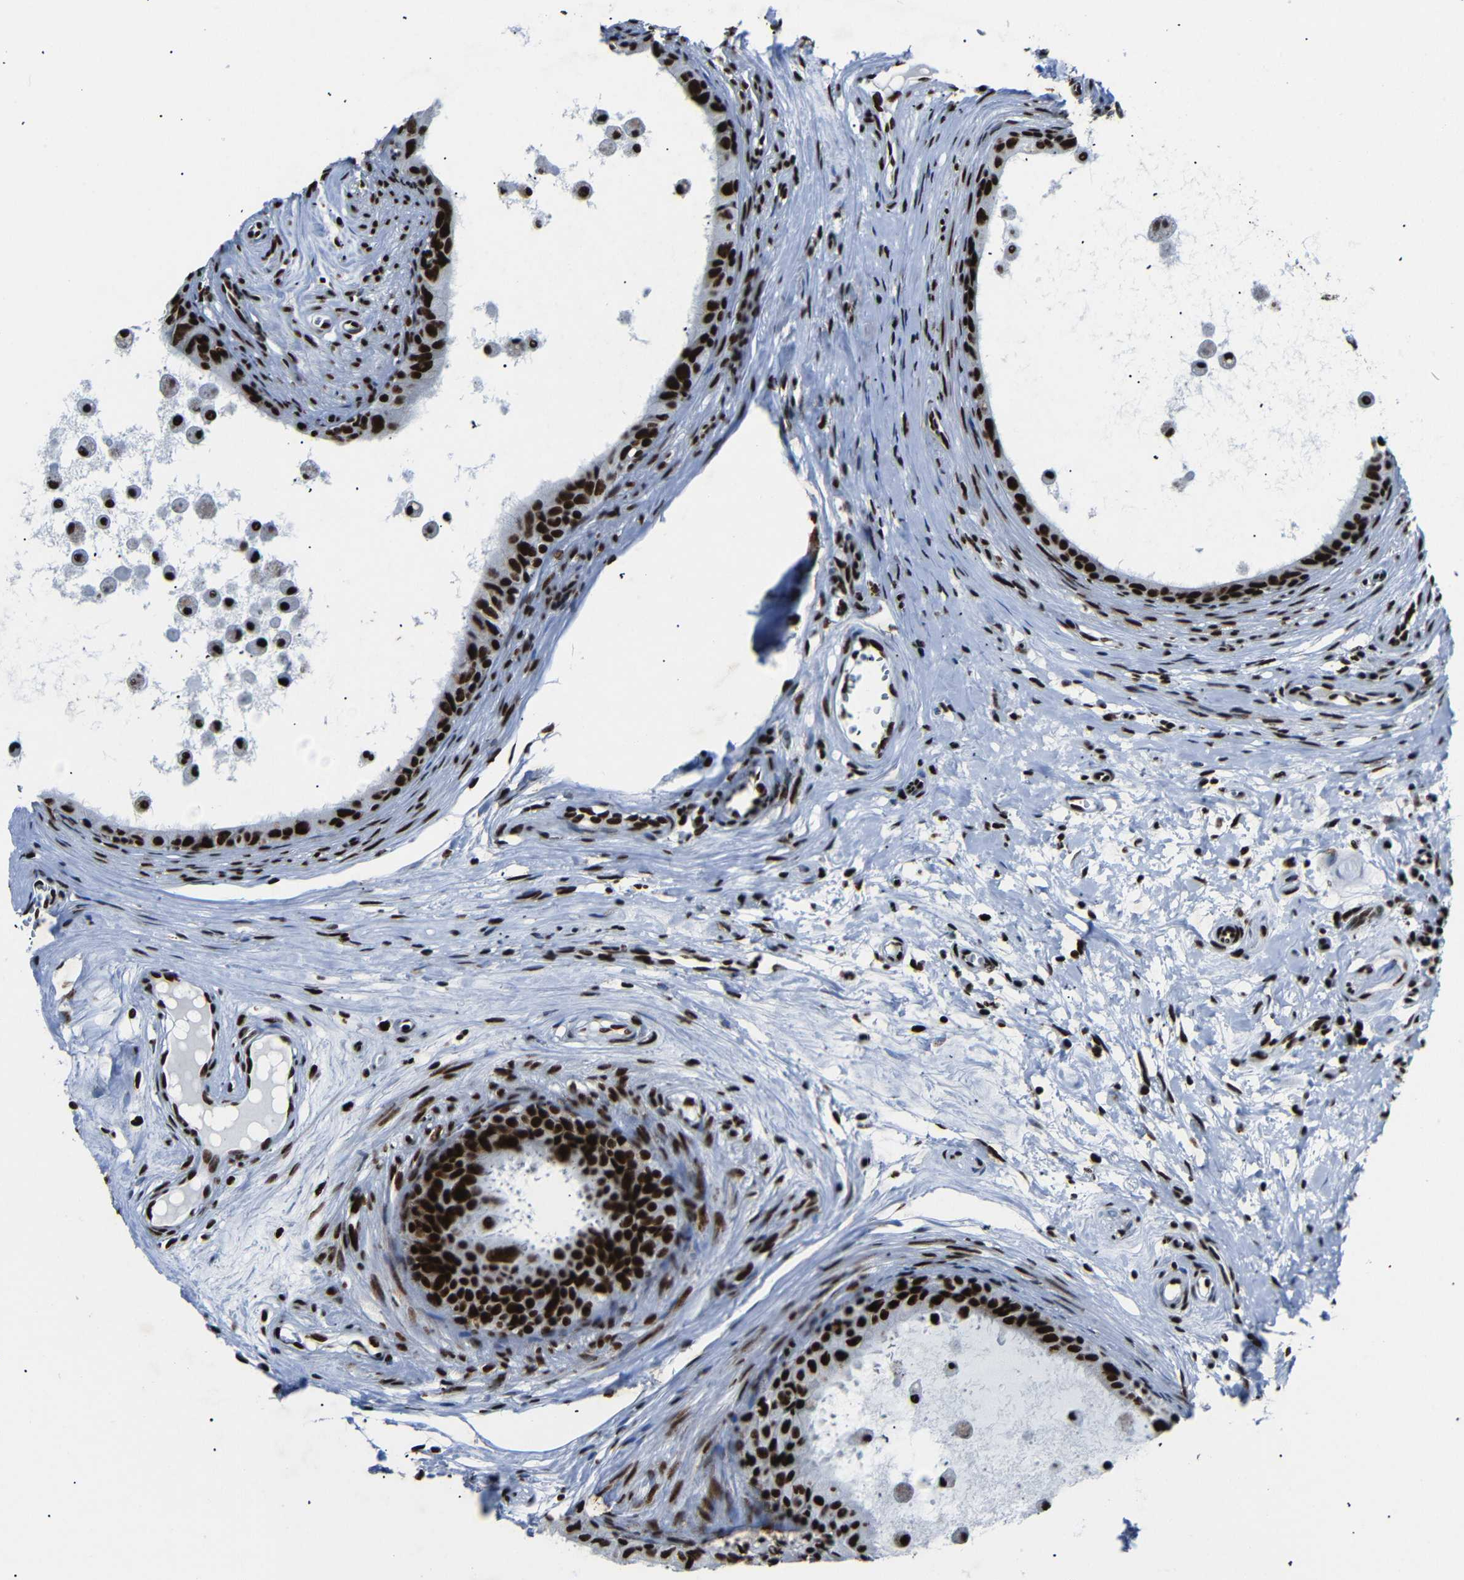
{"staining": {"intensity": "strong", "quantity": ">75%", "location": "nuclear"}, "tissue": "epididymis", "cell_type": "Glandular cells", "image_type": "normal", "snomed": [{"axis": "morphology", "description": "Normal tissue, NOS"}, {"axis": "morphology", "description": "Inflammation, NOS"}, {"axis": "topography", "description": "Epididymis"}], "caption": "An immunohistochemistry (IHC) histopathology image of benign tissue is shown. Protein staining in brown shows strong nuclear positivity in epididymis within glandular cells. The staining is performed using DAB (3,3'-diaminobenzidine) brown chromogen to label protein expression. The nuclei are counter-stained blue using hematoxylin.", "gene": "SRSF1", "patient": {"sex": "male", "age": 85}}